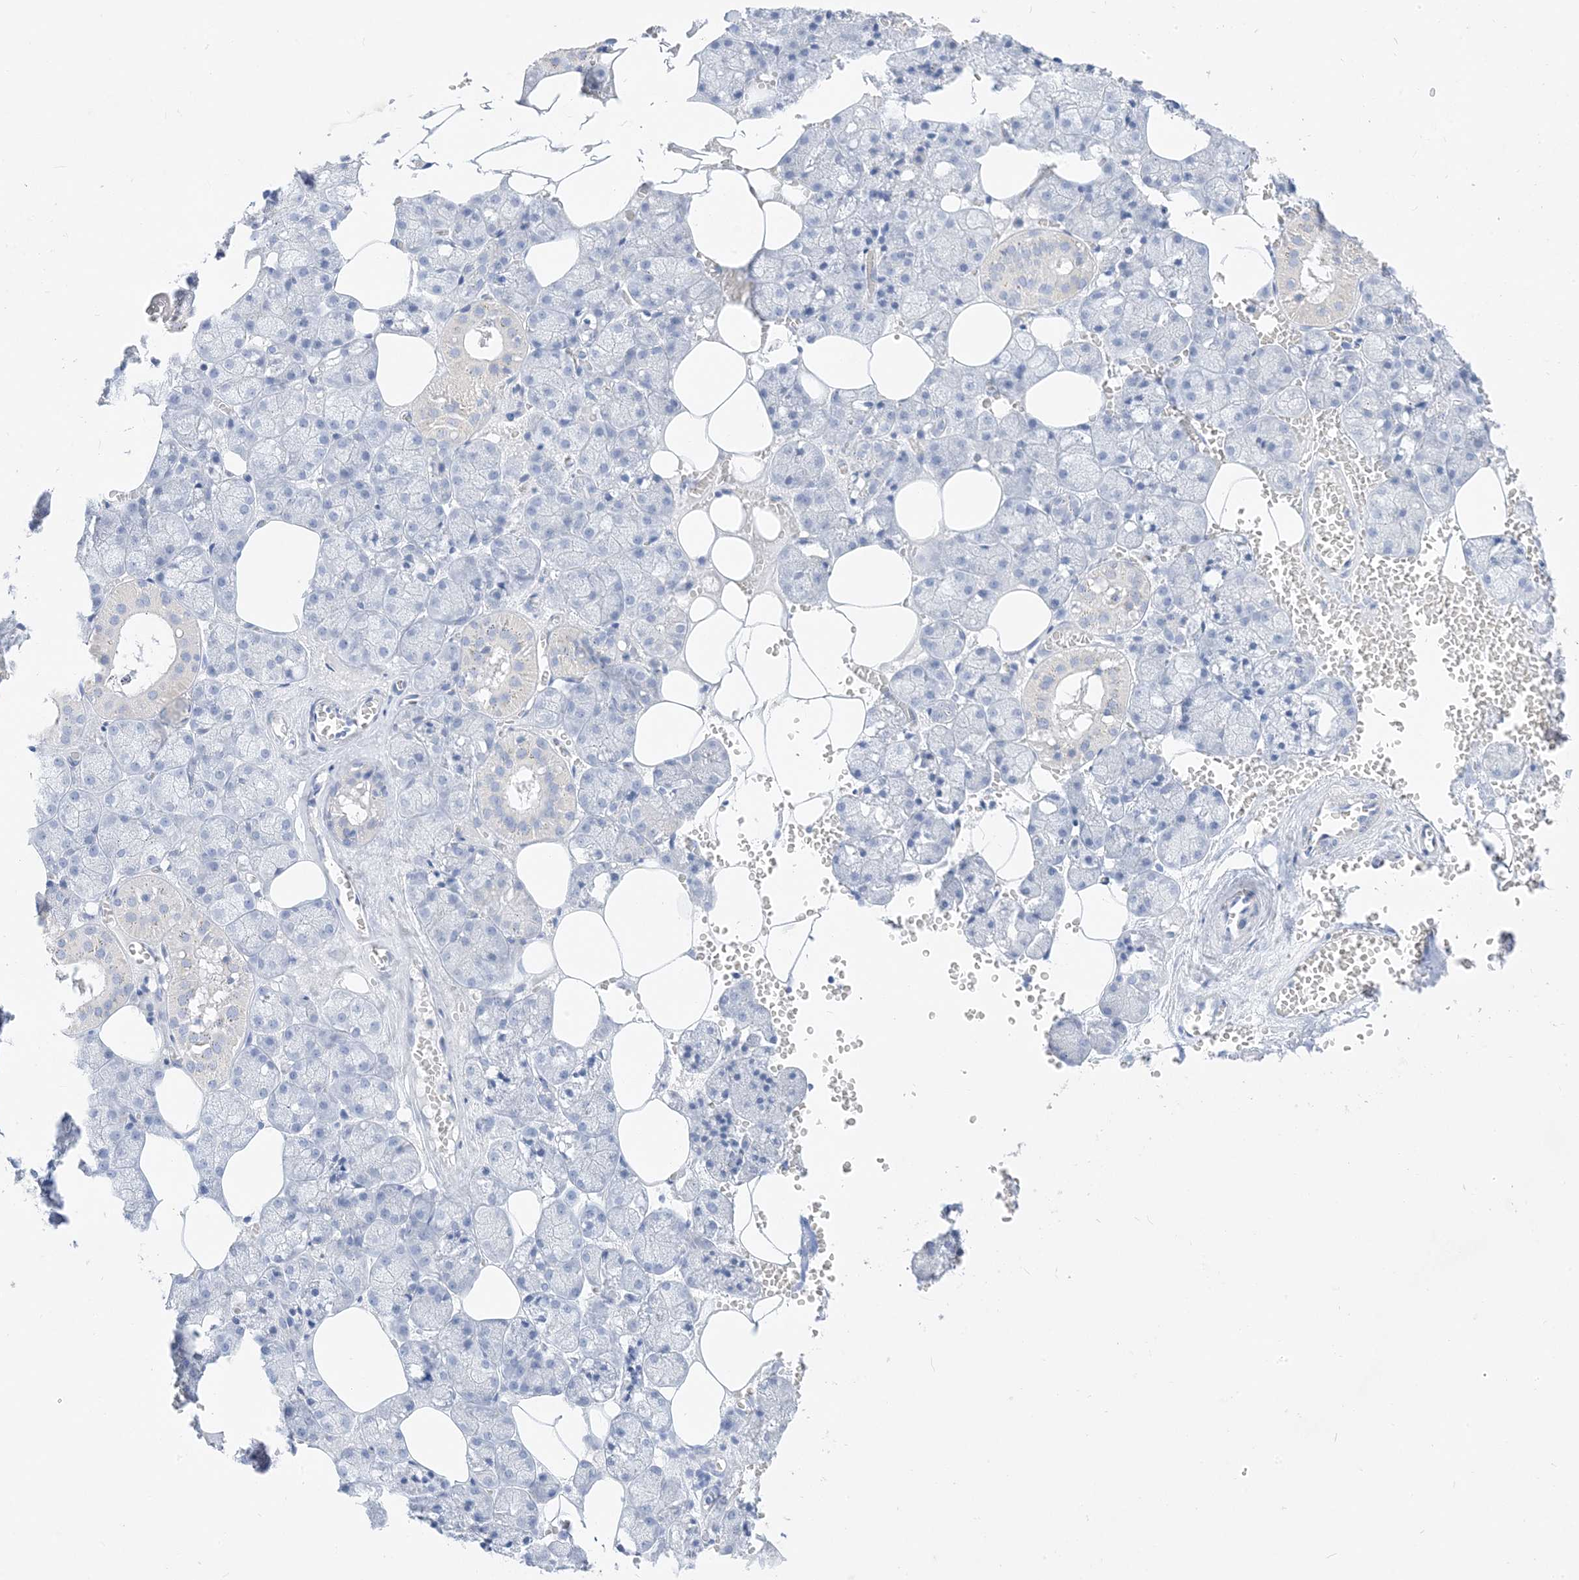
{"staining": {"intensity": "negative", "quantity": "none", "location": "none"}, "tissue": "salivary gland", "cell_type": "Glandular cells", "image_type": "normal", "snomed": [{"axis": "morphology", "description": "Normal tissue, NOS"}, {"axis": "topography", "description": "Salivary gland"}], "caption": "High power microscopy micrograph of an immunohistochemistry (IHC) histopathology image of normal salivary gland, revealing no significant expression in glandular cells. Brightfield microscopy of IHC stained with DAB (brown) and hematoxylin (blue), captured at high magnification.", "gene": "MUC17", "patient": {"sex": "male", "age": 62}}